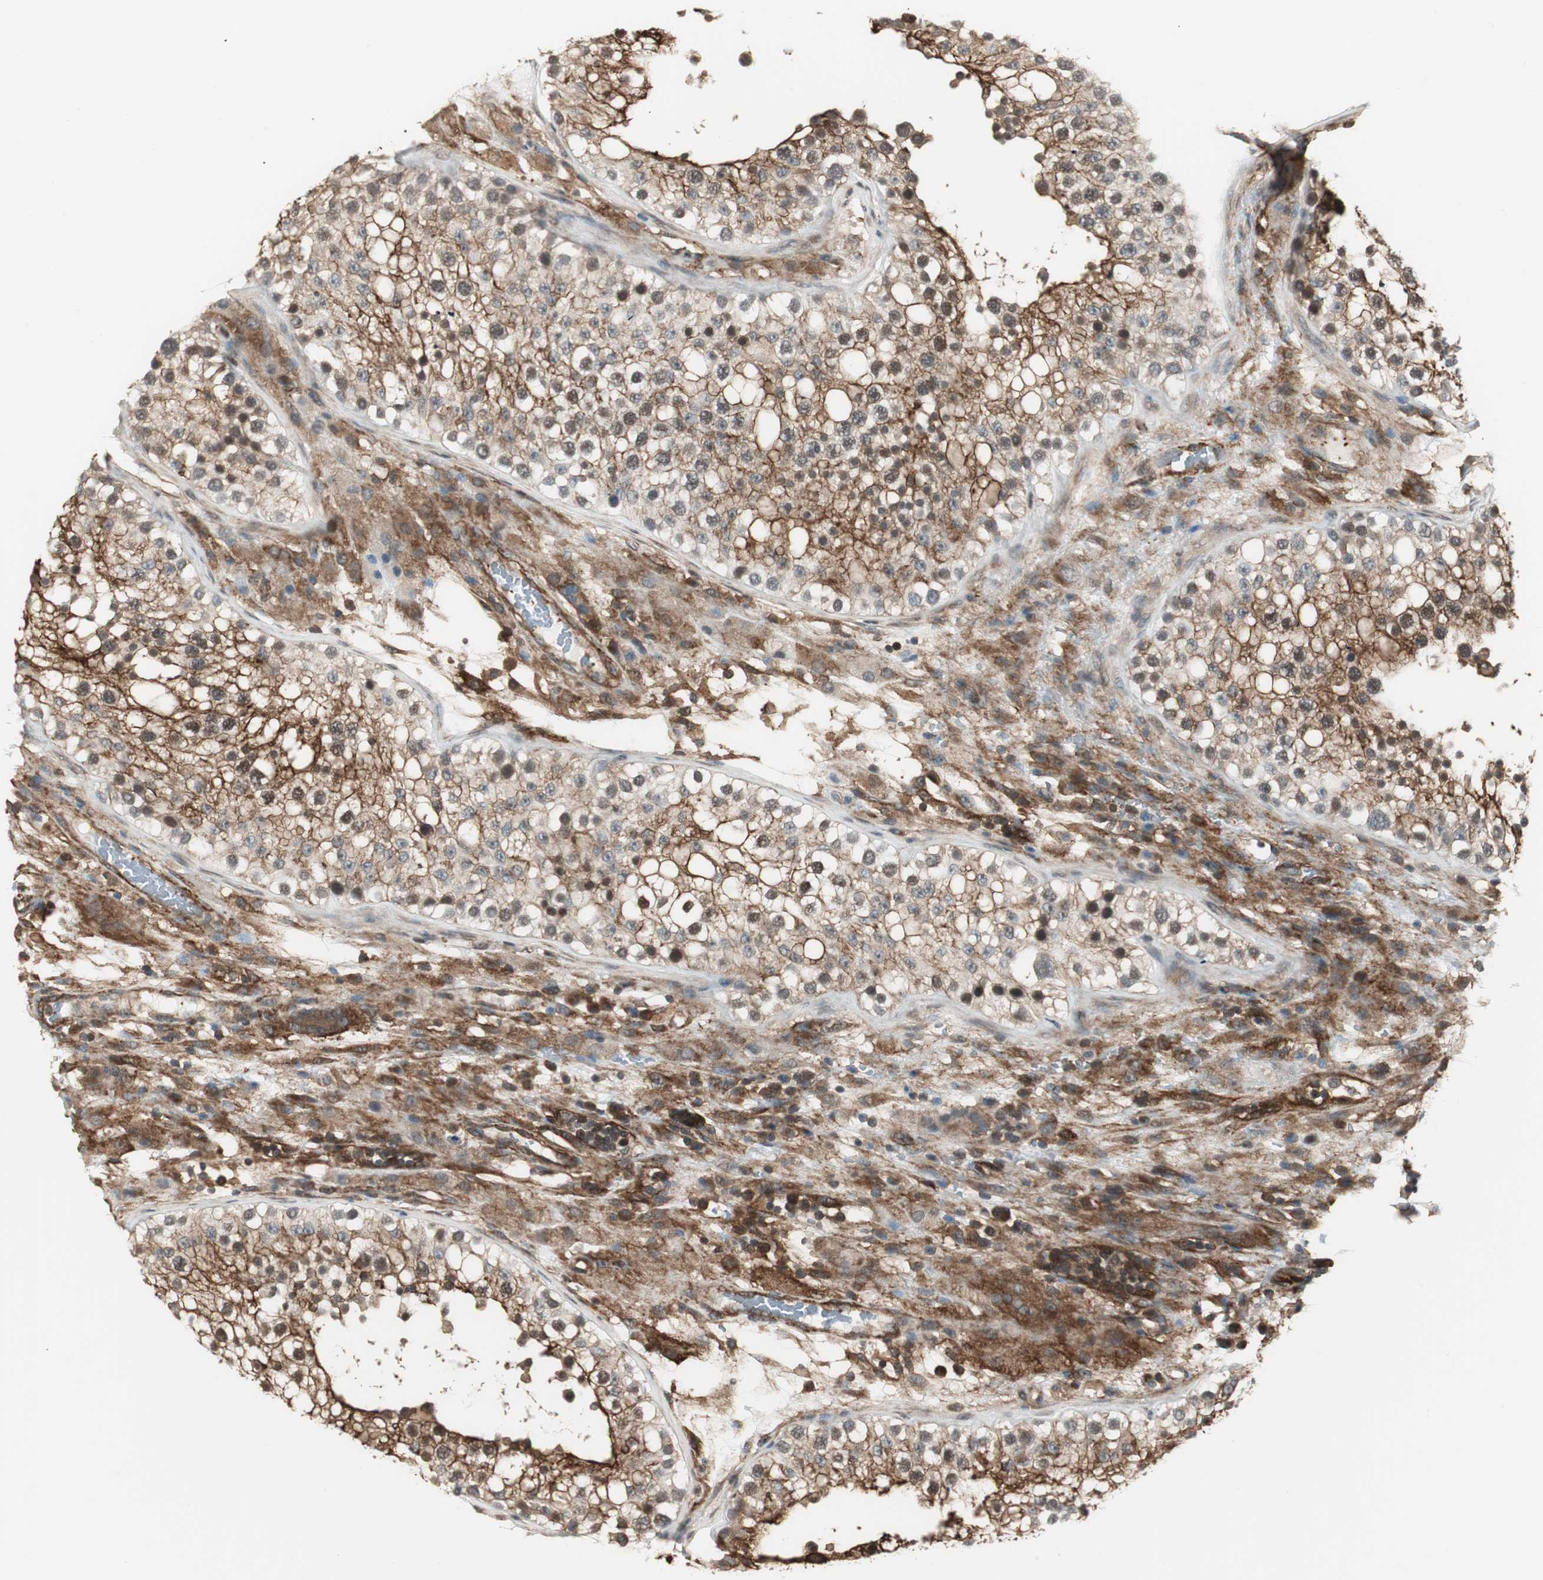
{"staining": {"intensity": "moderate", "quantity": ">75%", "location": "cytoplasmic/membranous"}, "tissue": "testis", "cell_type": "Cells in seminiferous ducts", "image_type": "normal", "snomed": [{"axis": "morphology", "description": "Normal tissue, NOS"}, {"axis": "topography", "description": "Testis"}], "caption": "Protein analysis of benign testis reveals moderate cytoplasmic/membranous staining in about >75% of cells in seminiferous ducts.", "gene": "PTPN11", "patient": {"sex": "male", "age": 26}}